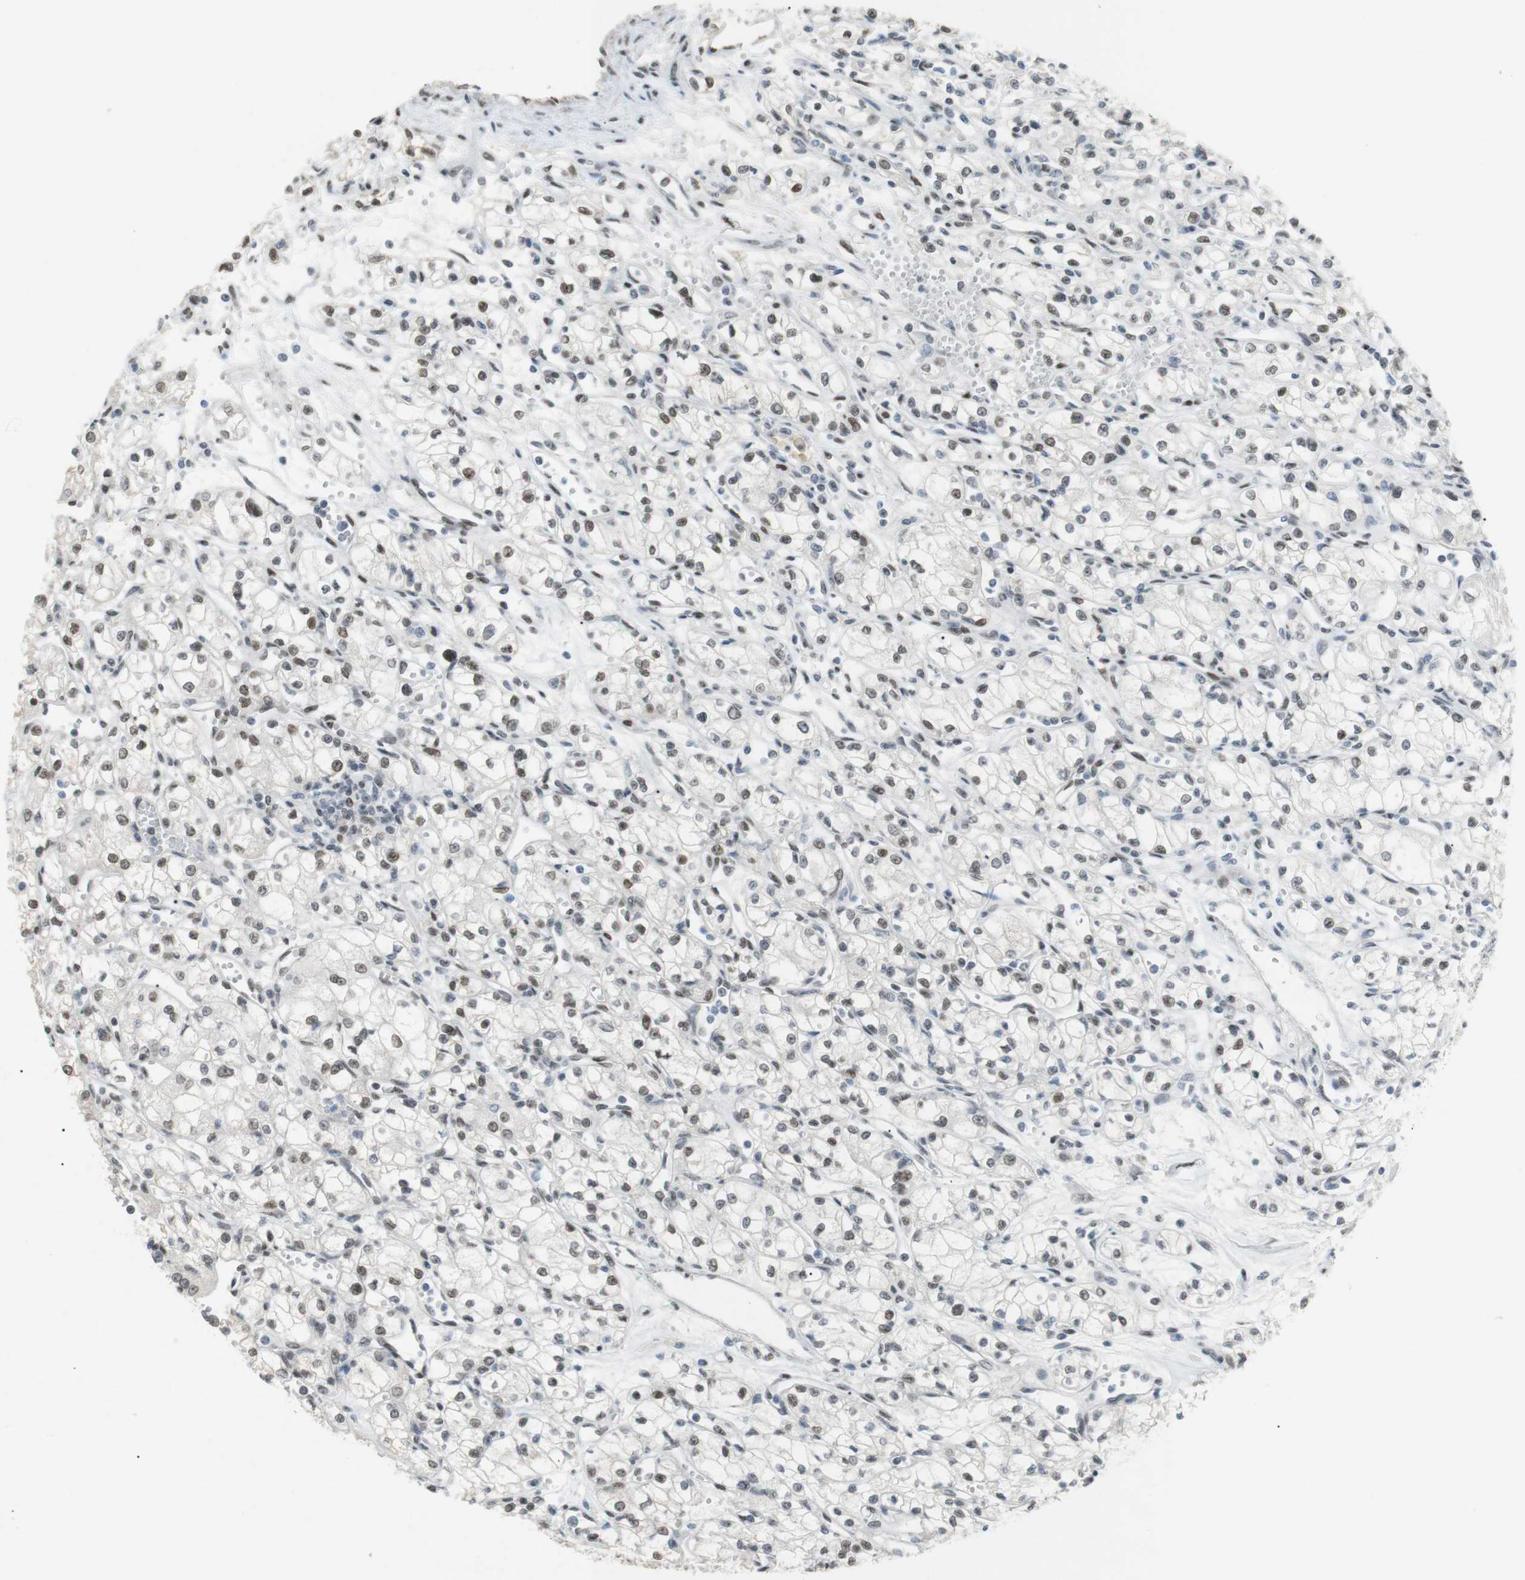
{"staining": {"intensity": "moderate", "quantity": "25%-75%", "location": "nuclear"}, "tissue": "renal cancer", "cell_type": "Tumor cells", "image_type": "cancer", "snomed": [{"axis": "morphology", "description": "Normal tissue, NOS"}, {"axis": "morphology", "description": "Adenocarcinoma, NOS"}, {"axis": "topography", "description": "Kidney"}], "caption": "A micrograph of human renal adenocarcinoma stained for a protein displays moderate nuclear brown staining in tumor cells.", "gene": "BMI1", "patient": {"sex": "male", "age": 59}}